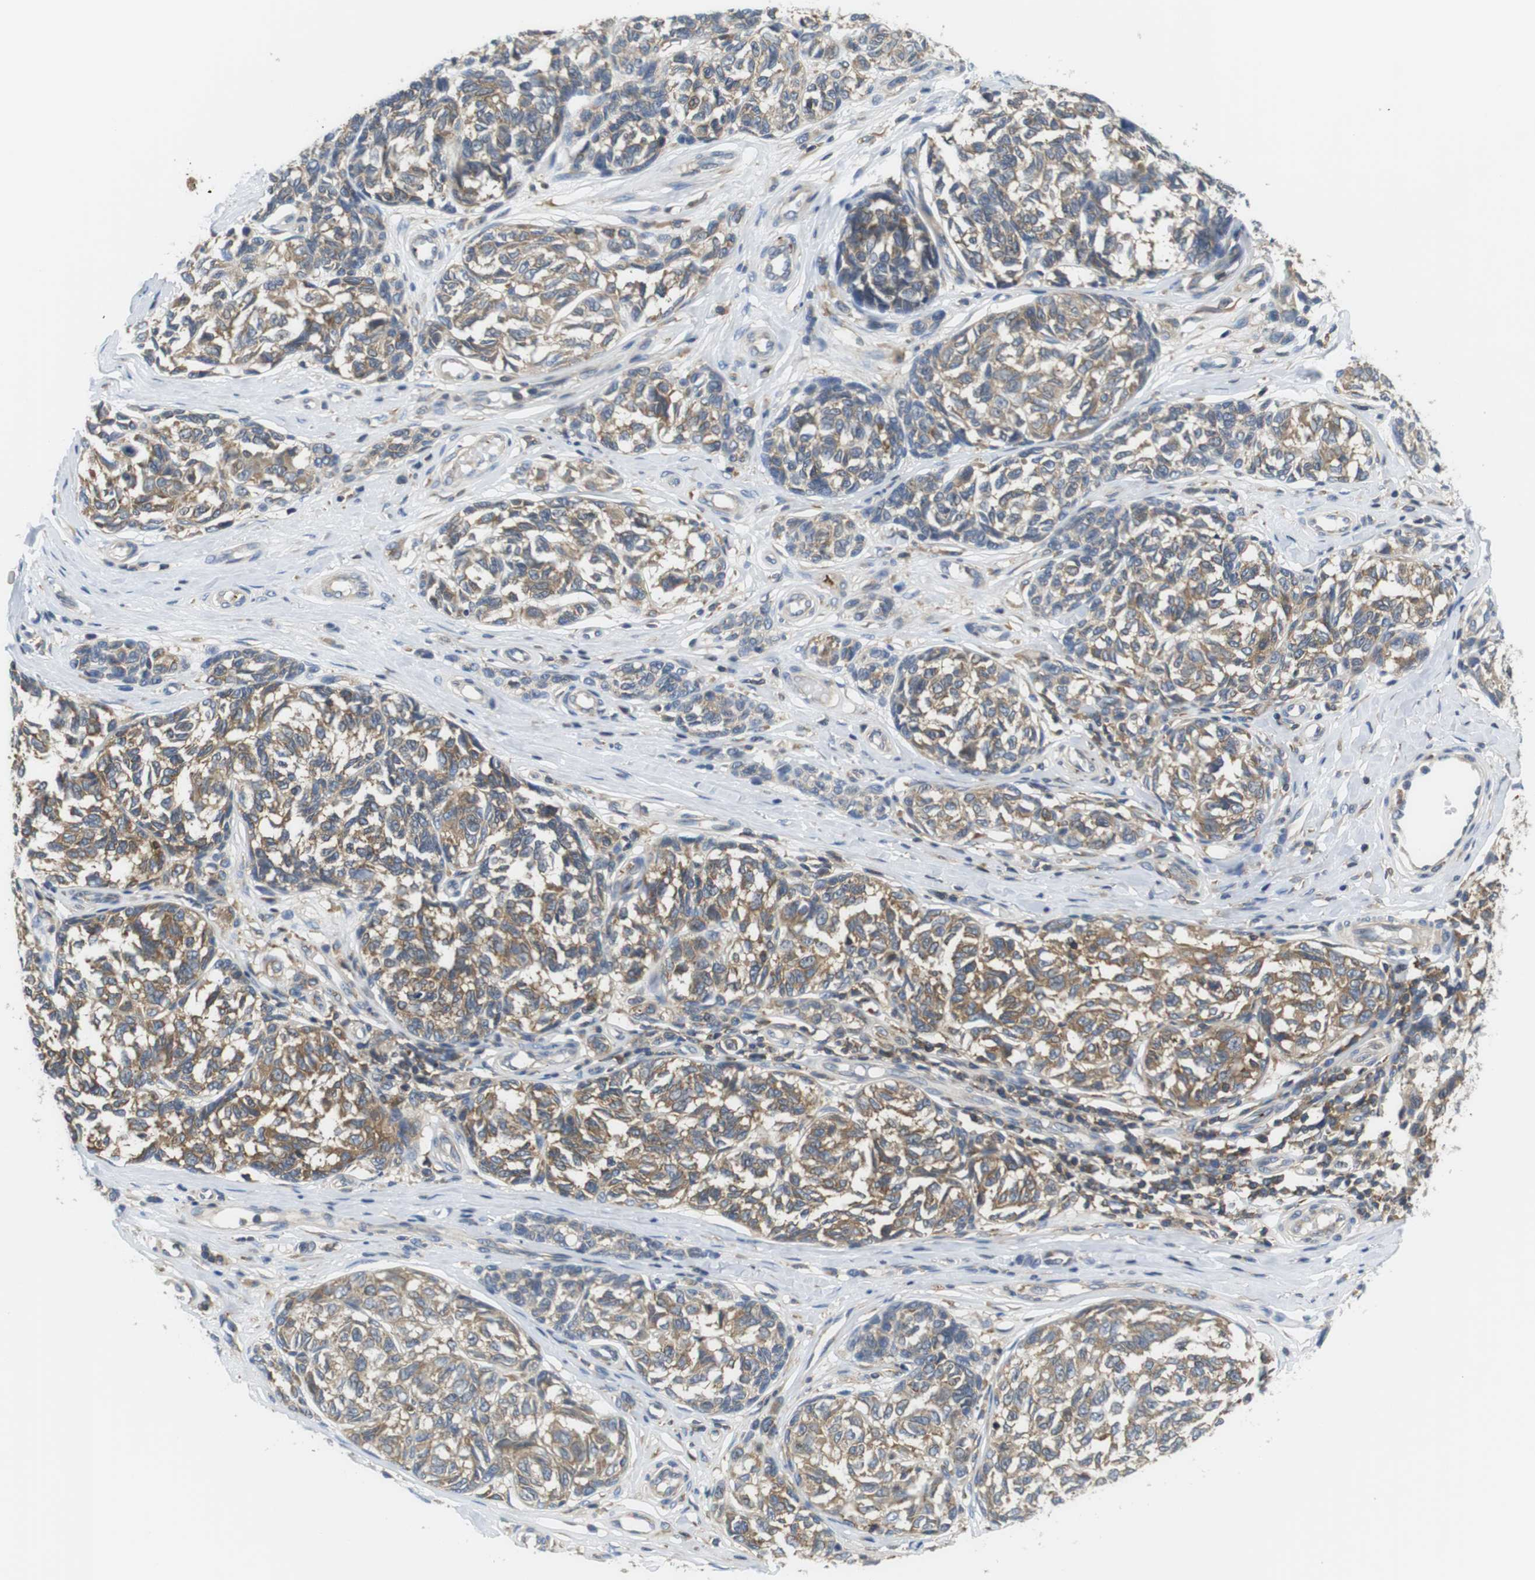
{"staining": {"intensity": "moderate", "quantity": ">75%", "location": "cytoplasmic/membranous"}, "tissue": "melanoma", "cell_type": "Tumor cells", "image_type": "cancer", "snomed": [{"axis": "morphology", "description": "Malignant melanoma, NOS"}, {"axis": "topography", "description": "Skin"}], "caption": "Melanoma tissue exhibits moderate cytoplasmic/membranous staining in about >75% of tumor cells, visualized by immunohistochemistry. The protein of interest is stained brown, and the nuclei are stained in blue (DAB IHC with brightfield microscopy, high magnification).", "gene": "HERPUD2", "patient": {"sex": "female", "age": 64}}